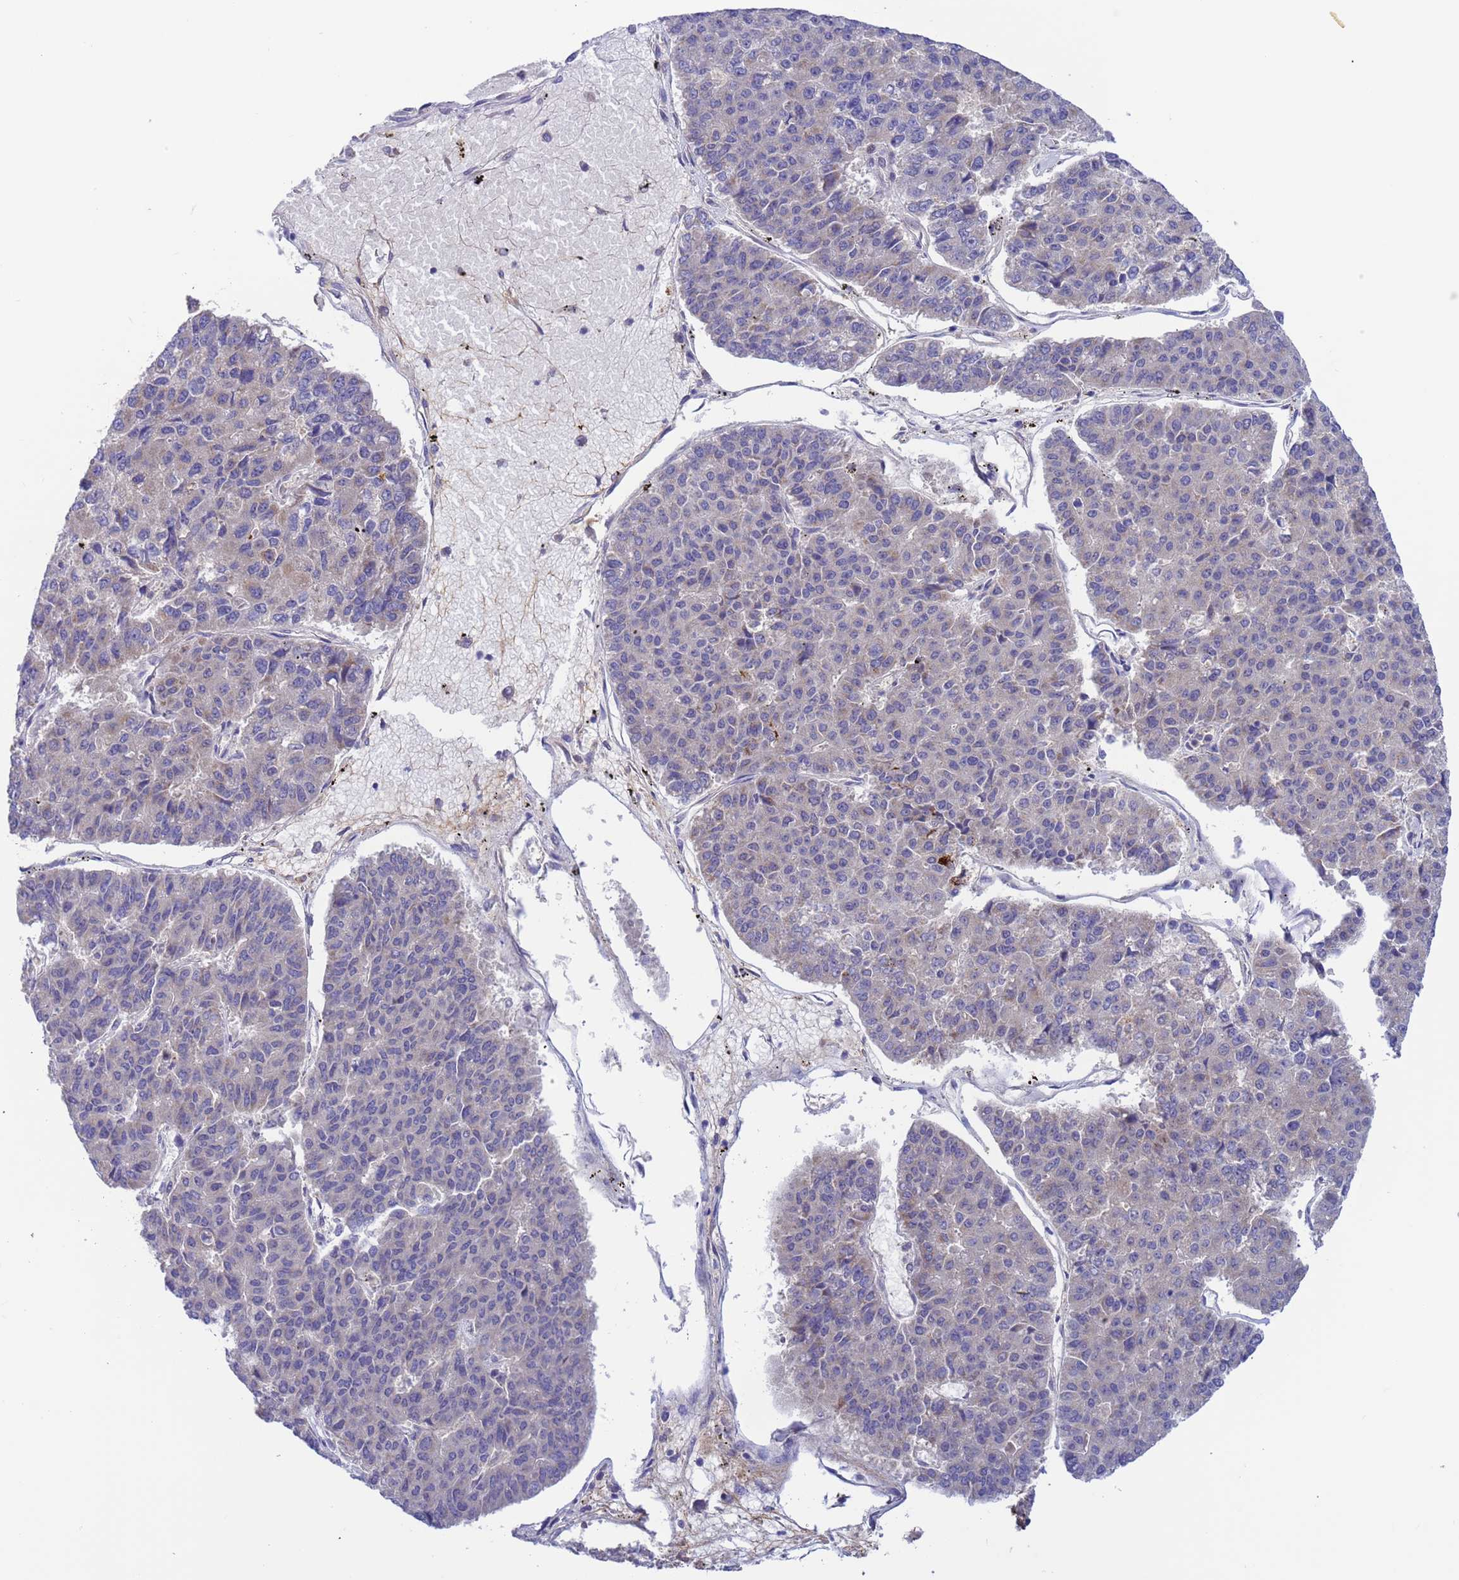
{"staining": {"intensity": "negative", "quantity": "none", "location": "none"}, "tissue": "pancreatic cancer", "cell_type": "Tumor cells", "image_type": "cancer", "snomed": [{"axis": "morphology", "description": "Adenocarcinoma, NOS"}, {"axis": "topography", "description": "Pancreas"}], "caption": "An IHC histopathology image of pancreatic cancer is shown. There is no staining in tumor cells of pancreatic cancer.", "gene": "FOXRED1", "patient": {"sex": "male", "age": 50}}